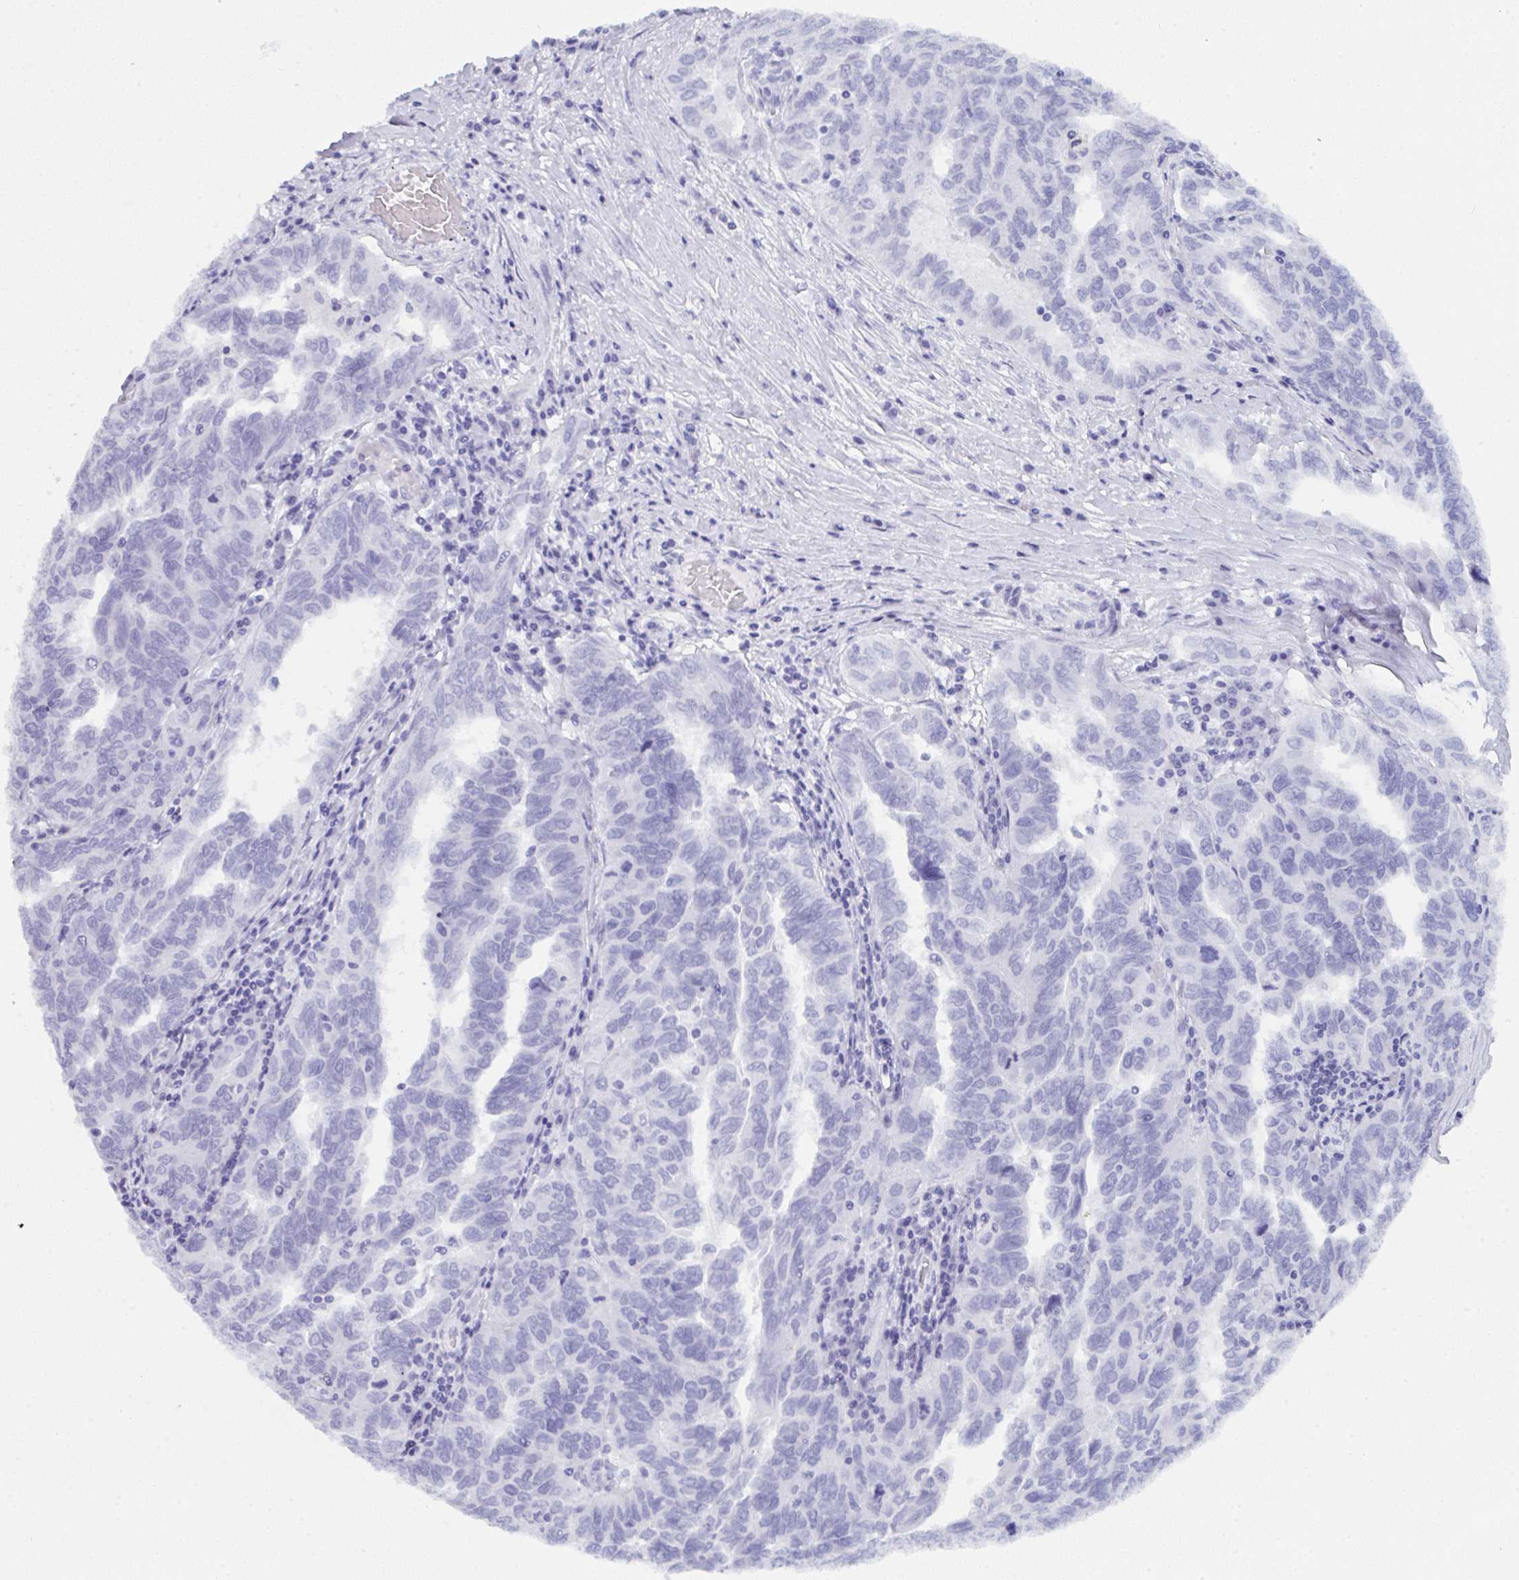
{"staining": {"intensity": "negative", "quantity": "none", "location": "none"}, "tissue": "ovarian cancer", "cell_type": "Tumor cells", "image_type": "cancer", "snomed": [{"axis": "morphology", "description": "Cystadenocarcinoma, serous, NOS"}, {"axis": "topography", "description": "Ovary"}], "caption": "Tumor cells show no significant expression in ovarian cancer. The staining was performed using DAB to visualize the protein expression in brown, while the nuclei were stained in blue with hematoxylin (Magnification: 20x).", "gene": "PRDM9", "patient": {"sex": "female", "age": 64}}